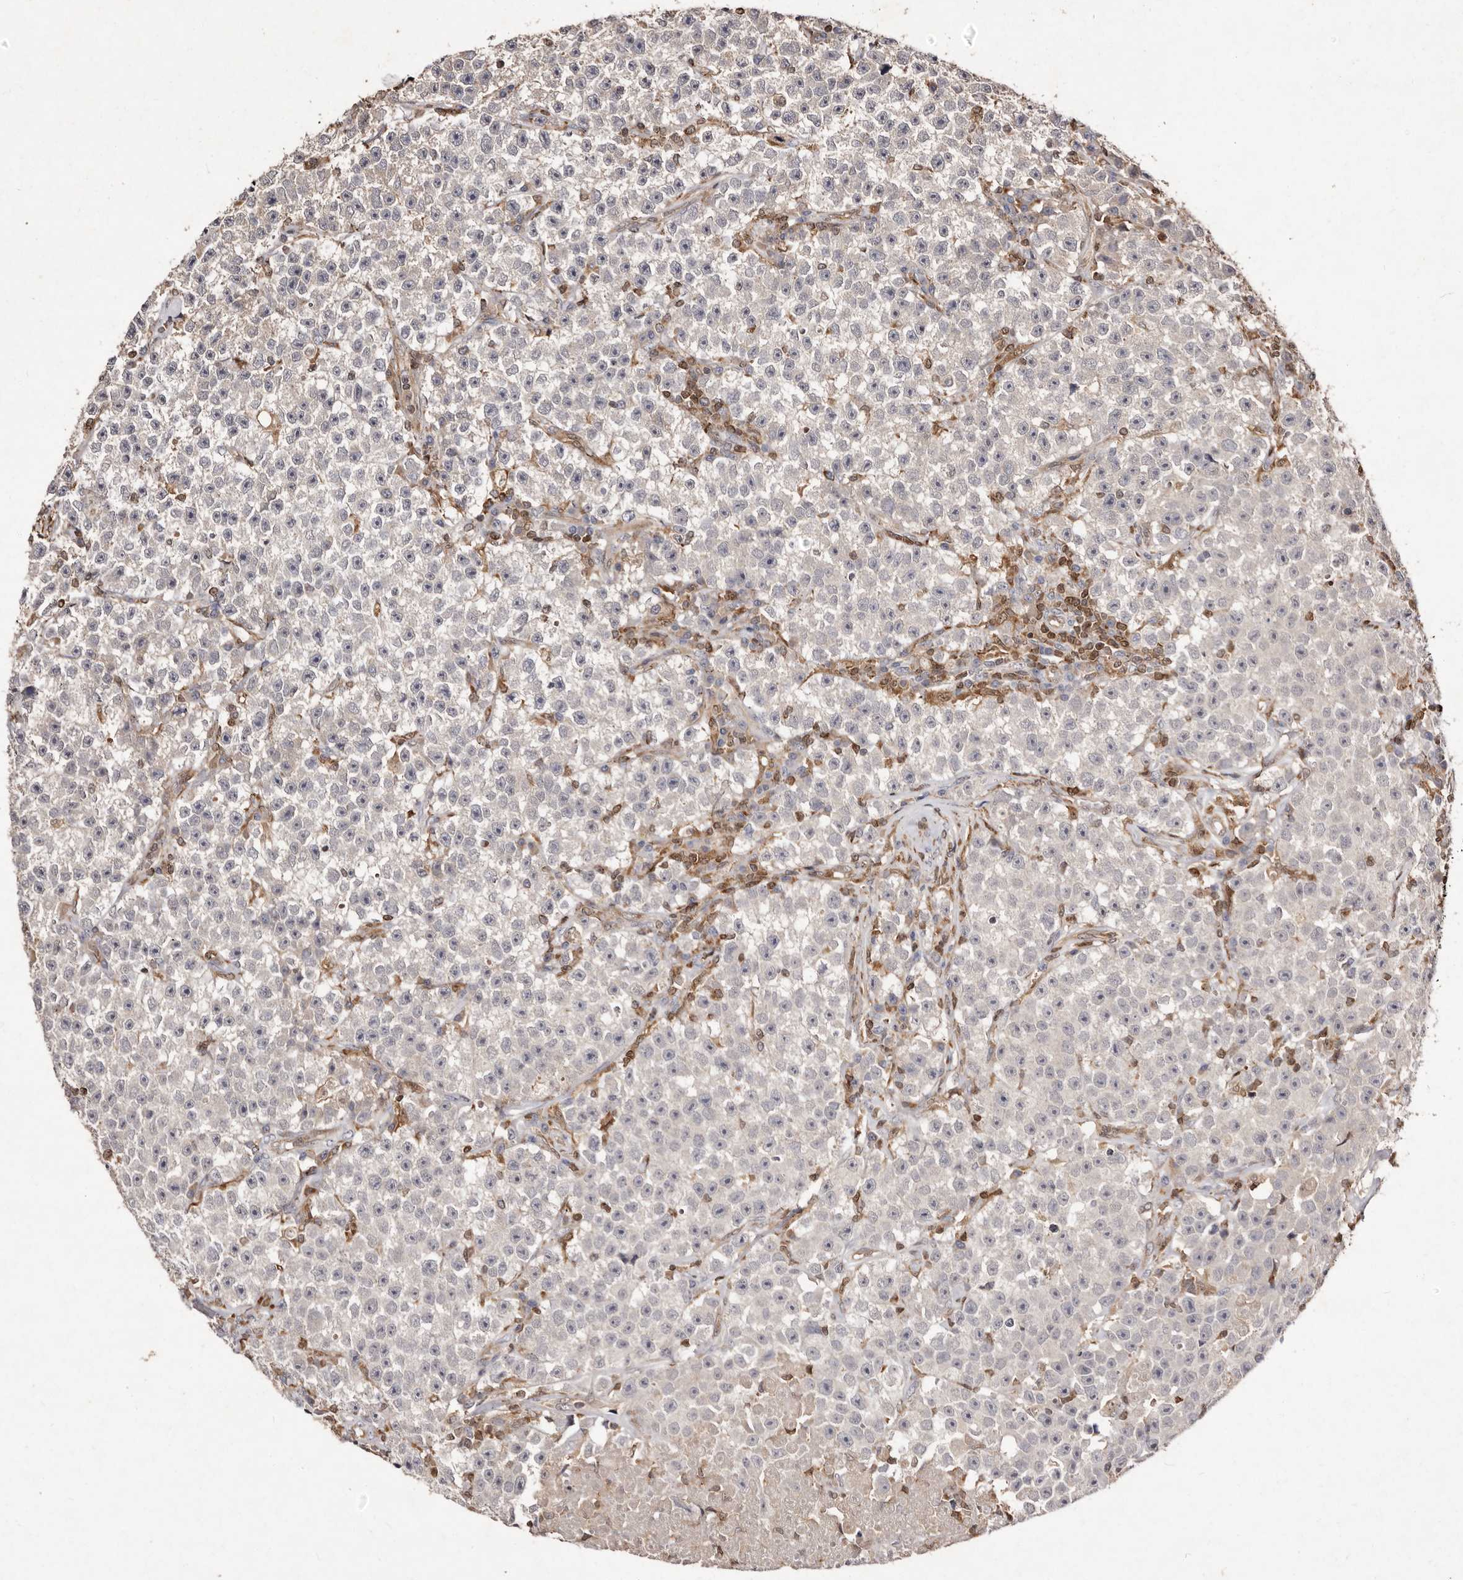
{"staining": {"intensity": "negative", "quantity": "none", "location": "none"}, "tissue": "testis cancer", "cell_type": "Tumor cells", "image_type": "cancer", "snomed": [{"axis": "morphology", "description": "Seminoma, NOS"}, {"axis": "topography", "description": "Testis"}], "caption": "This is an immunohistochemistry histopathology image of human testis seminoma. There is no expression in tumor cells.", "gene": "GIMAP4", "patient": {"sex": "male", "age": 22}}